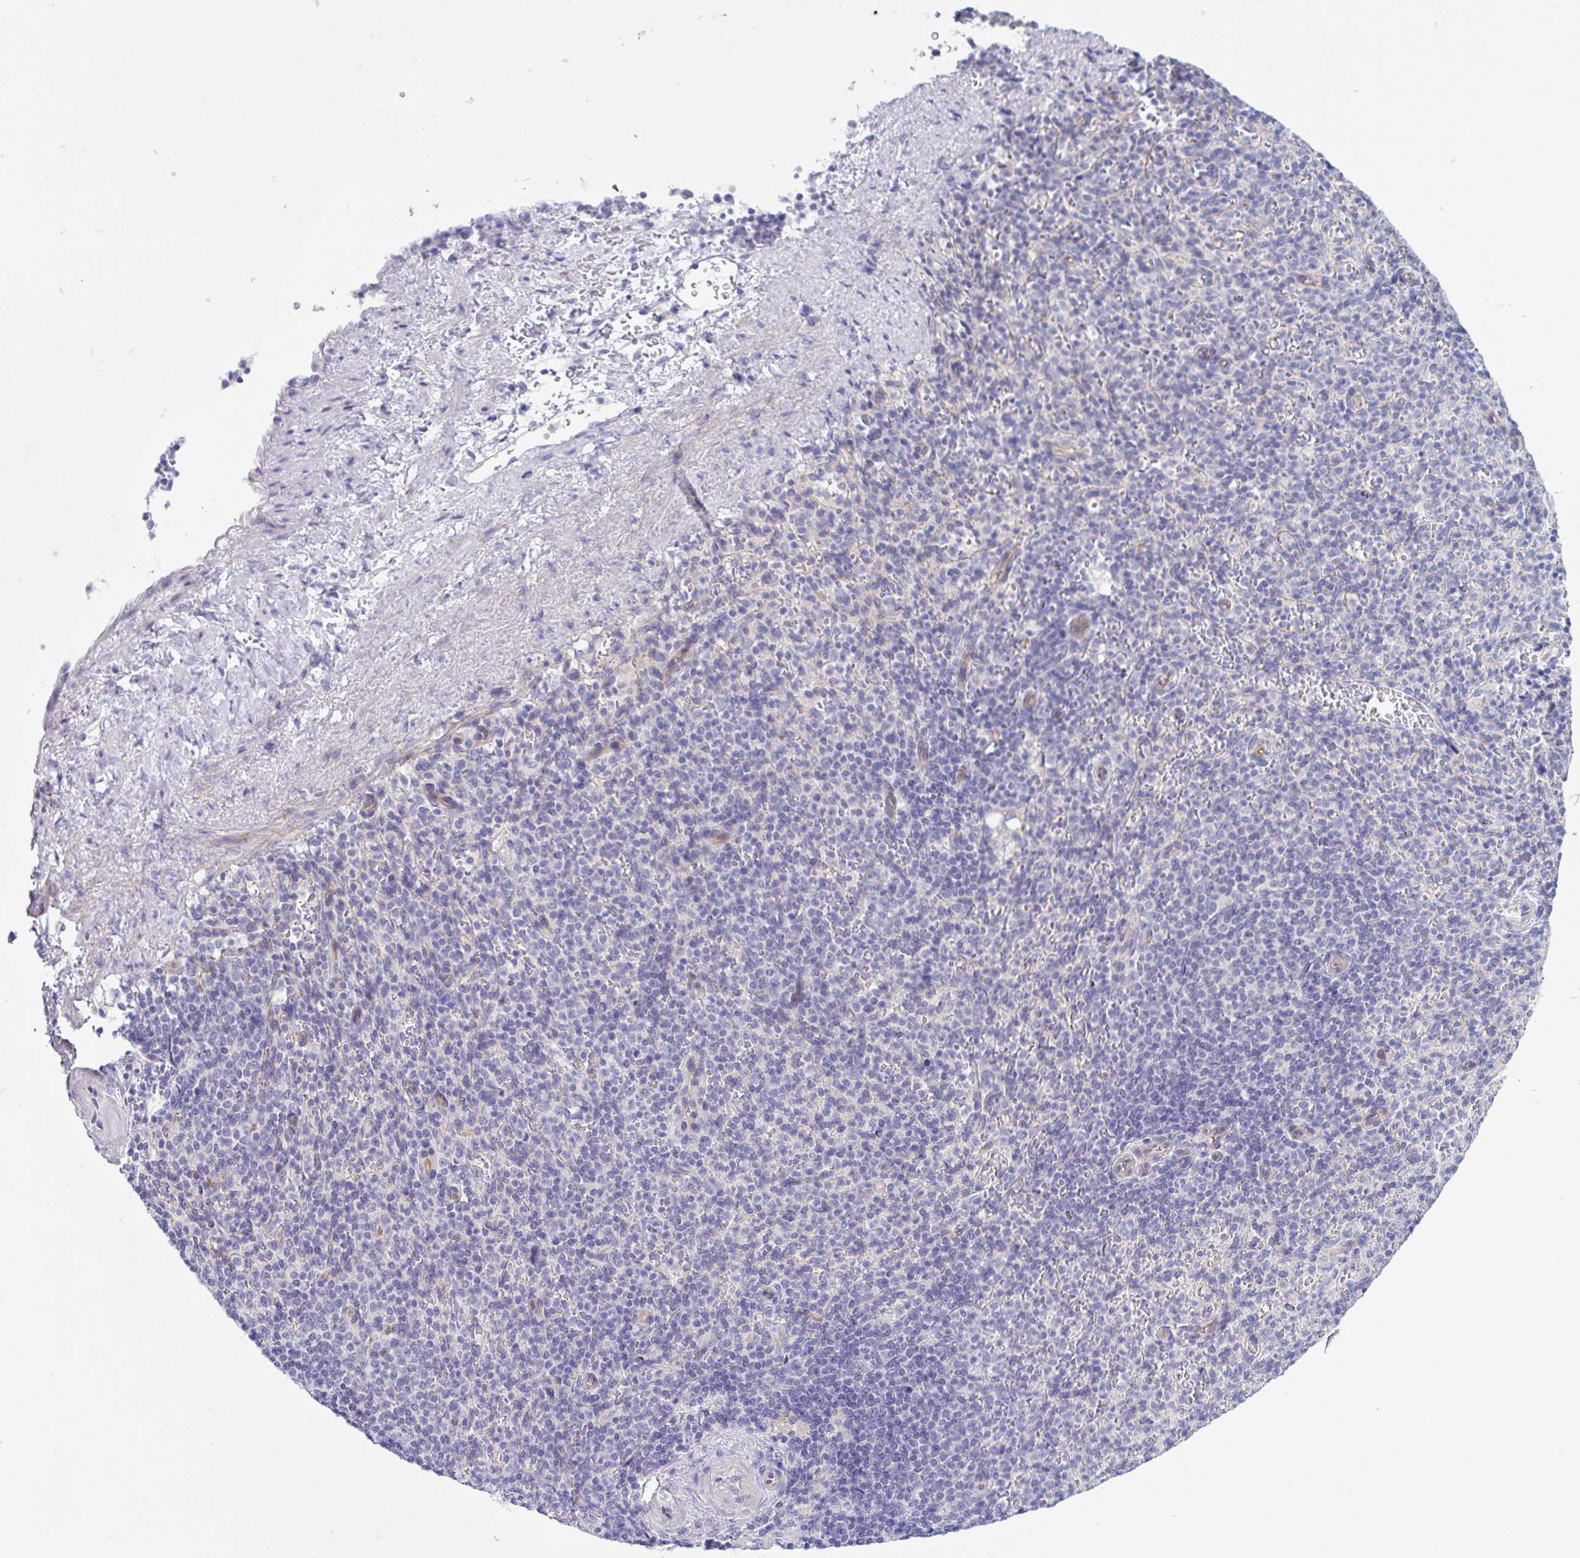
{"staining": {"intensity": "negative", "quantity": "none", "location": "none"}, "tissue": "spleen", "cell_type": "Cells in red pulp", "image_type": "normal", "snomed": [{"axis": "morphology", "description": "Normal tissue, NOS"}, {"axis": "topography", "description": "Spleen"}], "caption": "This histopathology image is of unremarkable spleen stained with IHC to label a protein in brown with the nuclei are counter-stained blue. There is no staining in cells in red pulp. (Stains: DAB IHC with hematoxylin counter stain, Microscopy: brightfield microscopy at high magnification).", "gene": "TNNI2", "patient": {"sex": "female", "age": 74}}